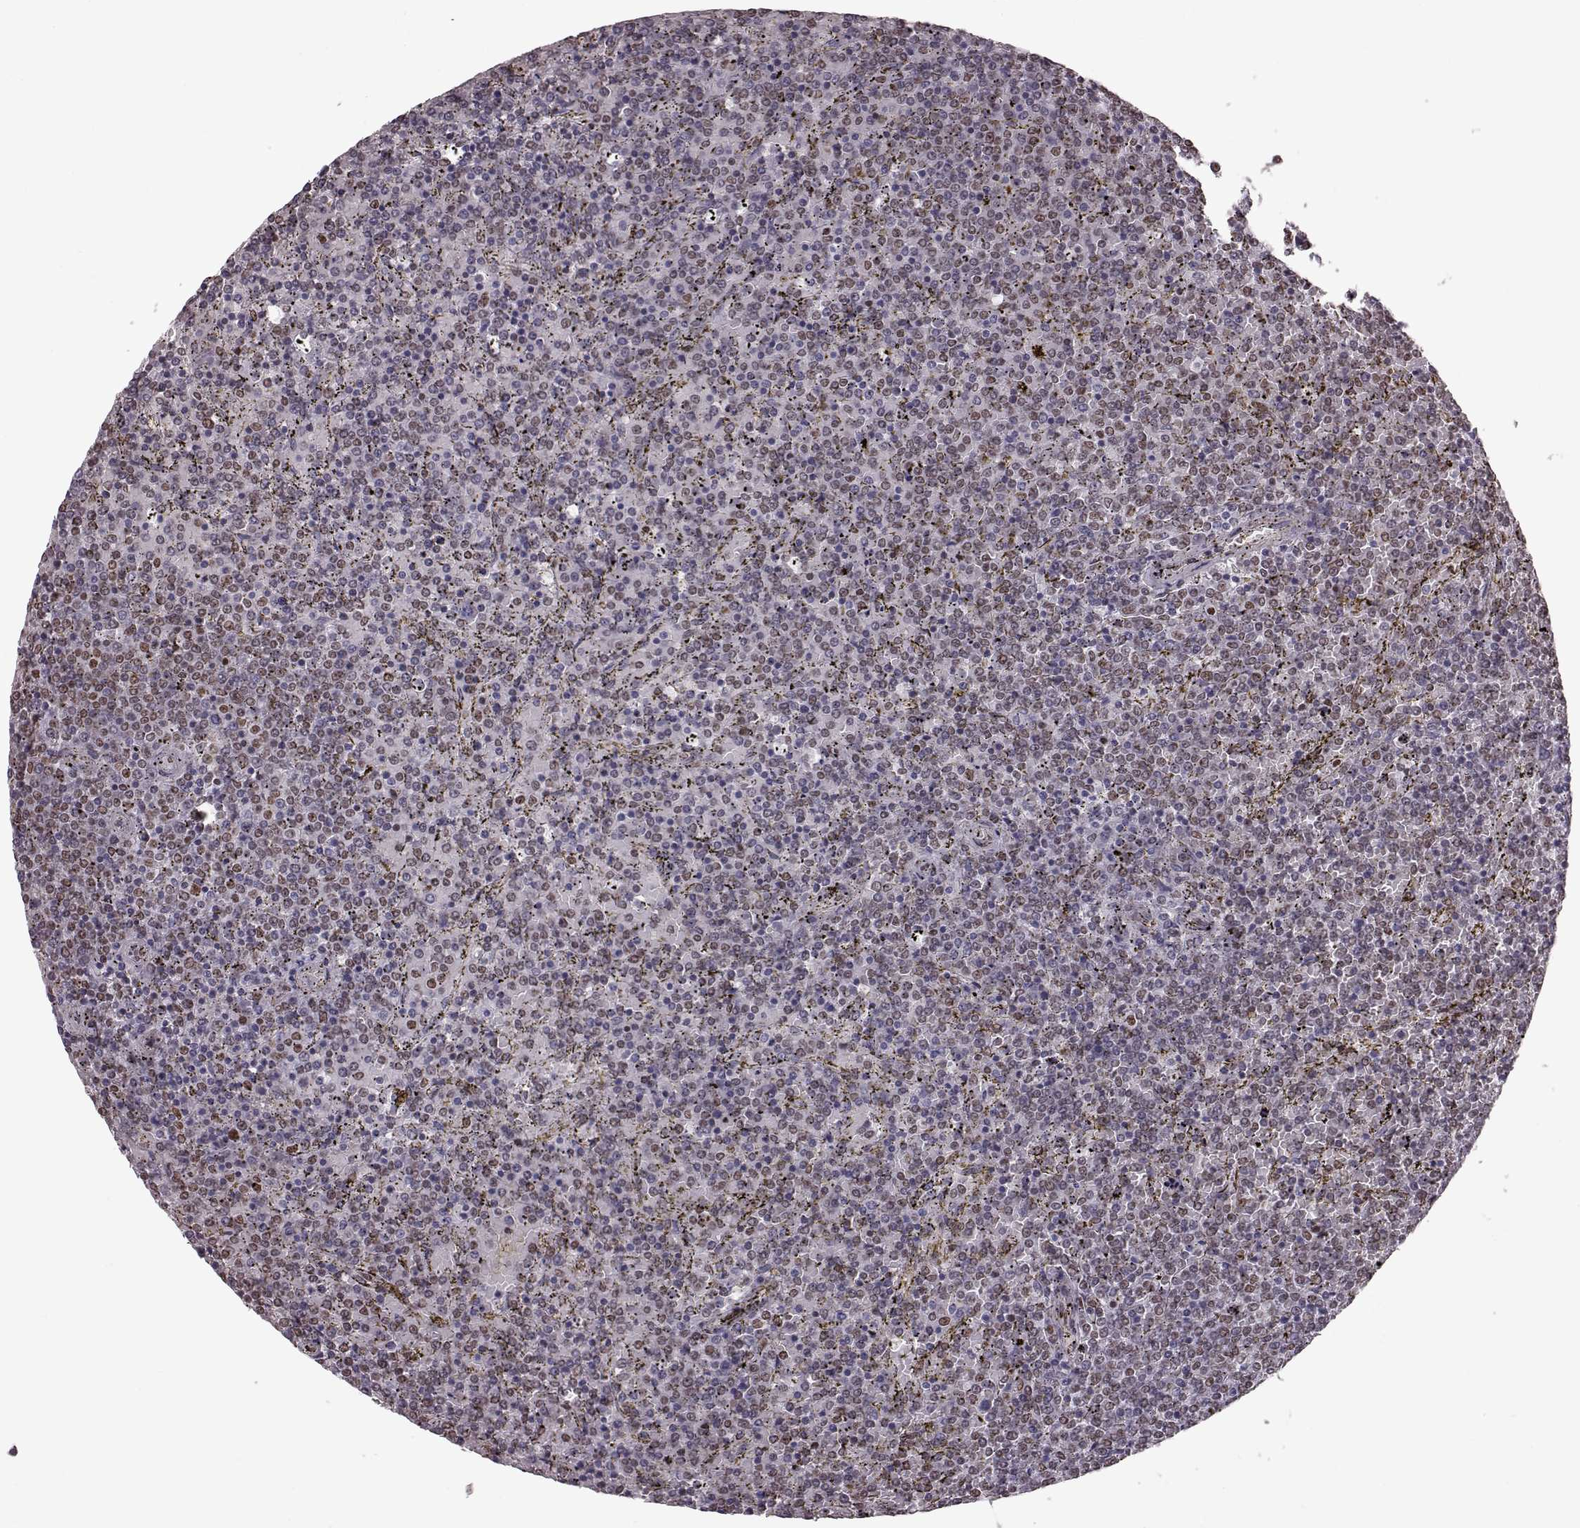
{"staining": {"intensity": "negative", "quantity": "none", "location": "none"}, "tissue": "lymphoma", "cell_type": "Tumor cells", "image_type": "cancer", "snomed": [{"axis": "morphology", "description": "Malignant lymphoma, non-Hodgkin's type, Low grade"}, {"axis": "topography", "description": "Spleen"}], "caption": "An immunohistochemistry photomicrograph of lymphoma is shown. There is no staining in tumor cells of lymphoma.", "gene": "NR2C1", "patient": {"sex": "female", "age": 77}}